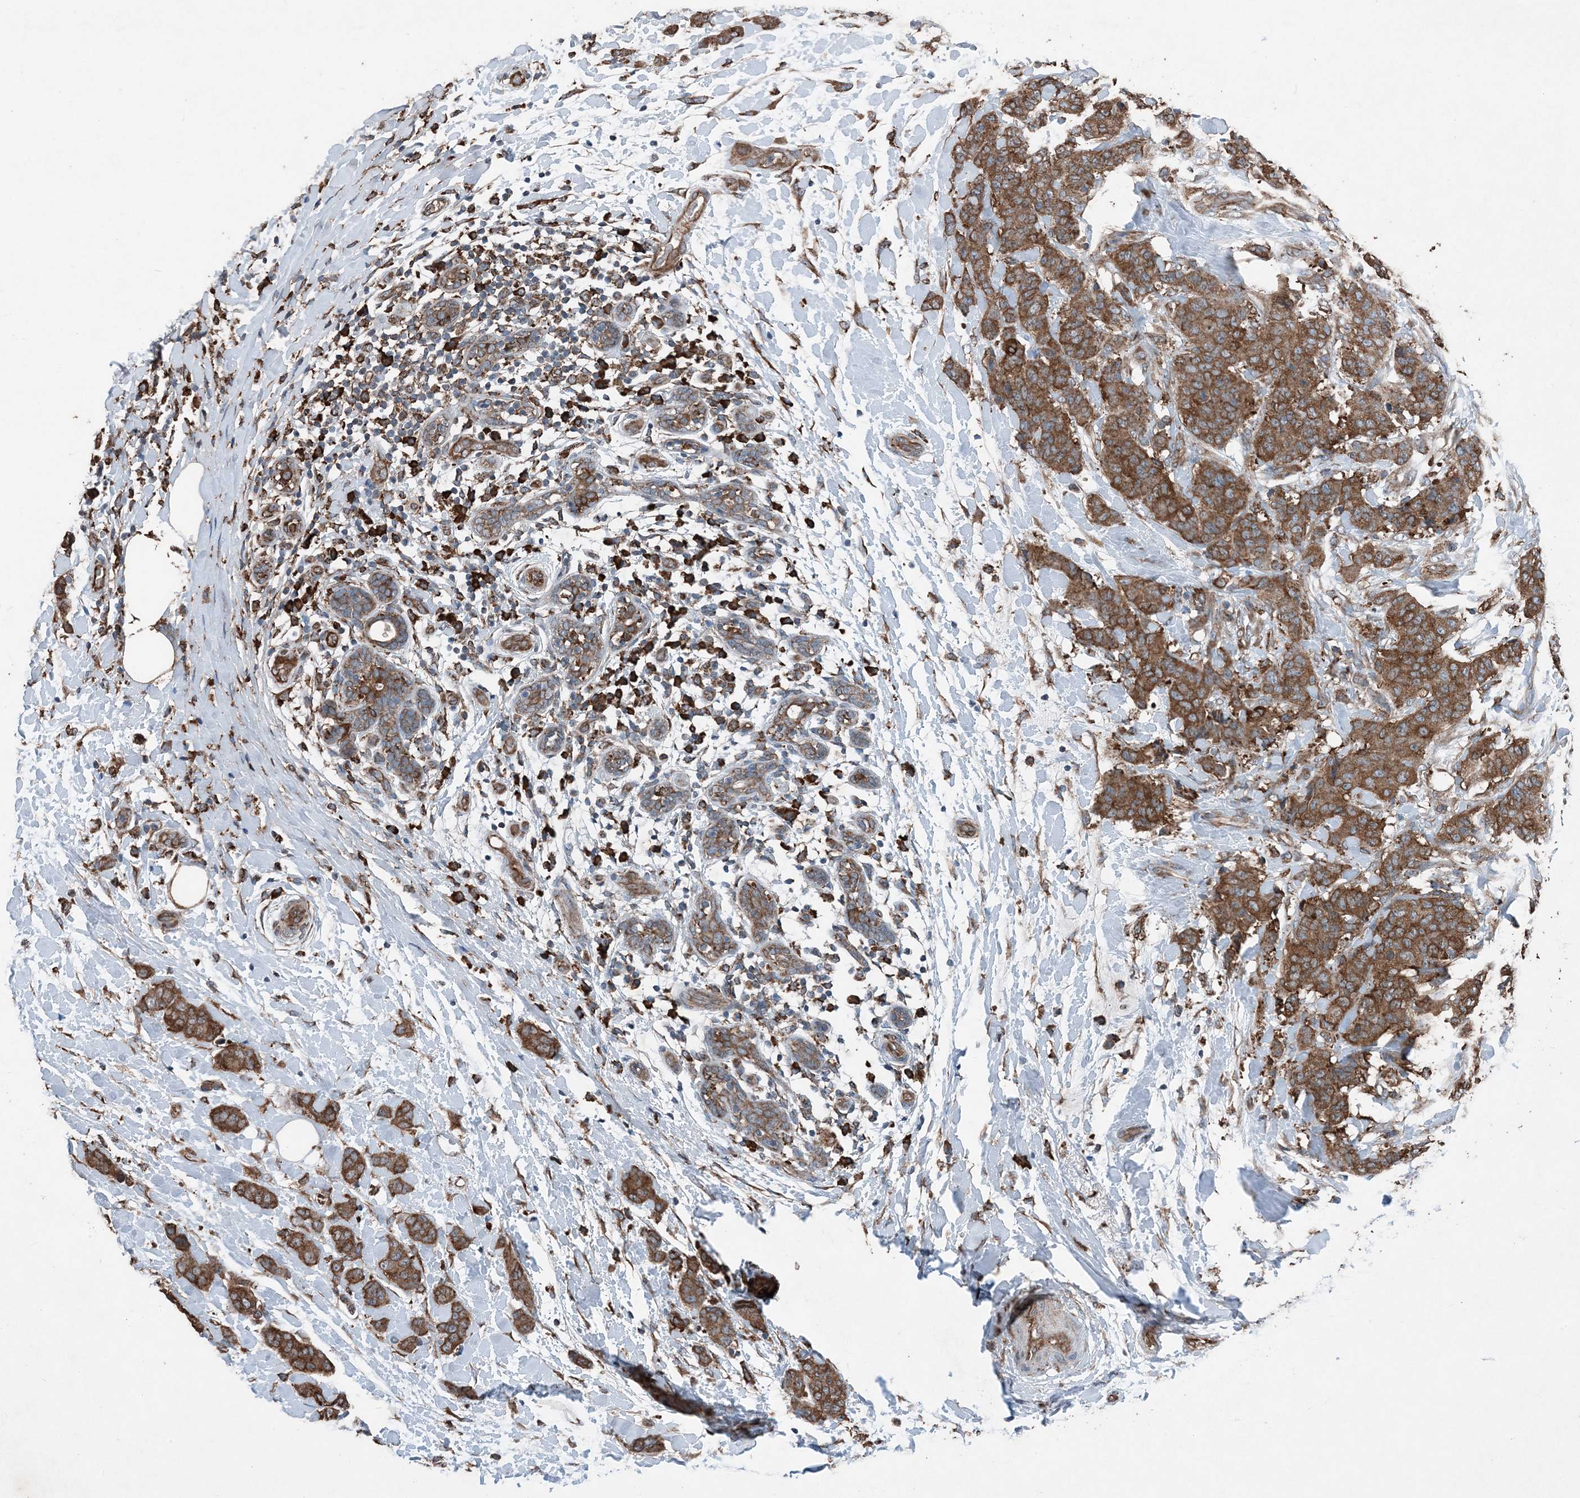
{"staining": {"intensity": "strong", "quantity": ">75%", "location": "cytoplasmic/membranous"}, "tissue": "breast cancer", "cell_type": "Tumor cells", "image_type": "cancer", "snomed": [{"axis": "morphology", "description": "Normal tissue, NOS"}, {"axis": "morphology", "description": "Duct carcinoma"}, {"axis": "topography", "description": "Breast"}], "caption": "IHC staining of breast cancer (invasive ductal carcinoma), which shows high levels of strong cytoplasmic/membranous expression in approximately >75% of tumor cells indicating strong cytoplasmic/membranous protein positivity. The staining was performed using DAB (3,3'-diaminobenzidine) (brown) for protein detection and nuclei were counterstained in hematoxylin (blue).", "gene": "PDIA6", "patient": {"sex": "female", "age": 40}}